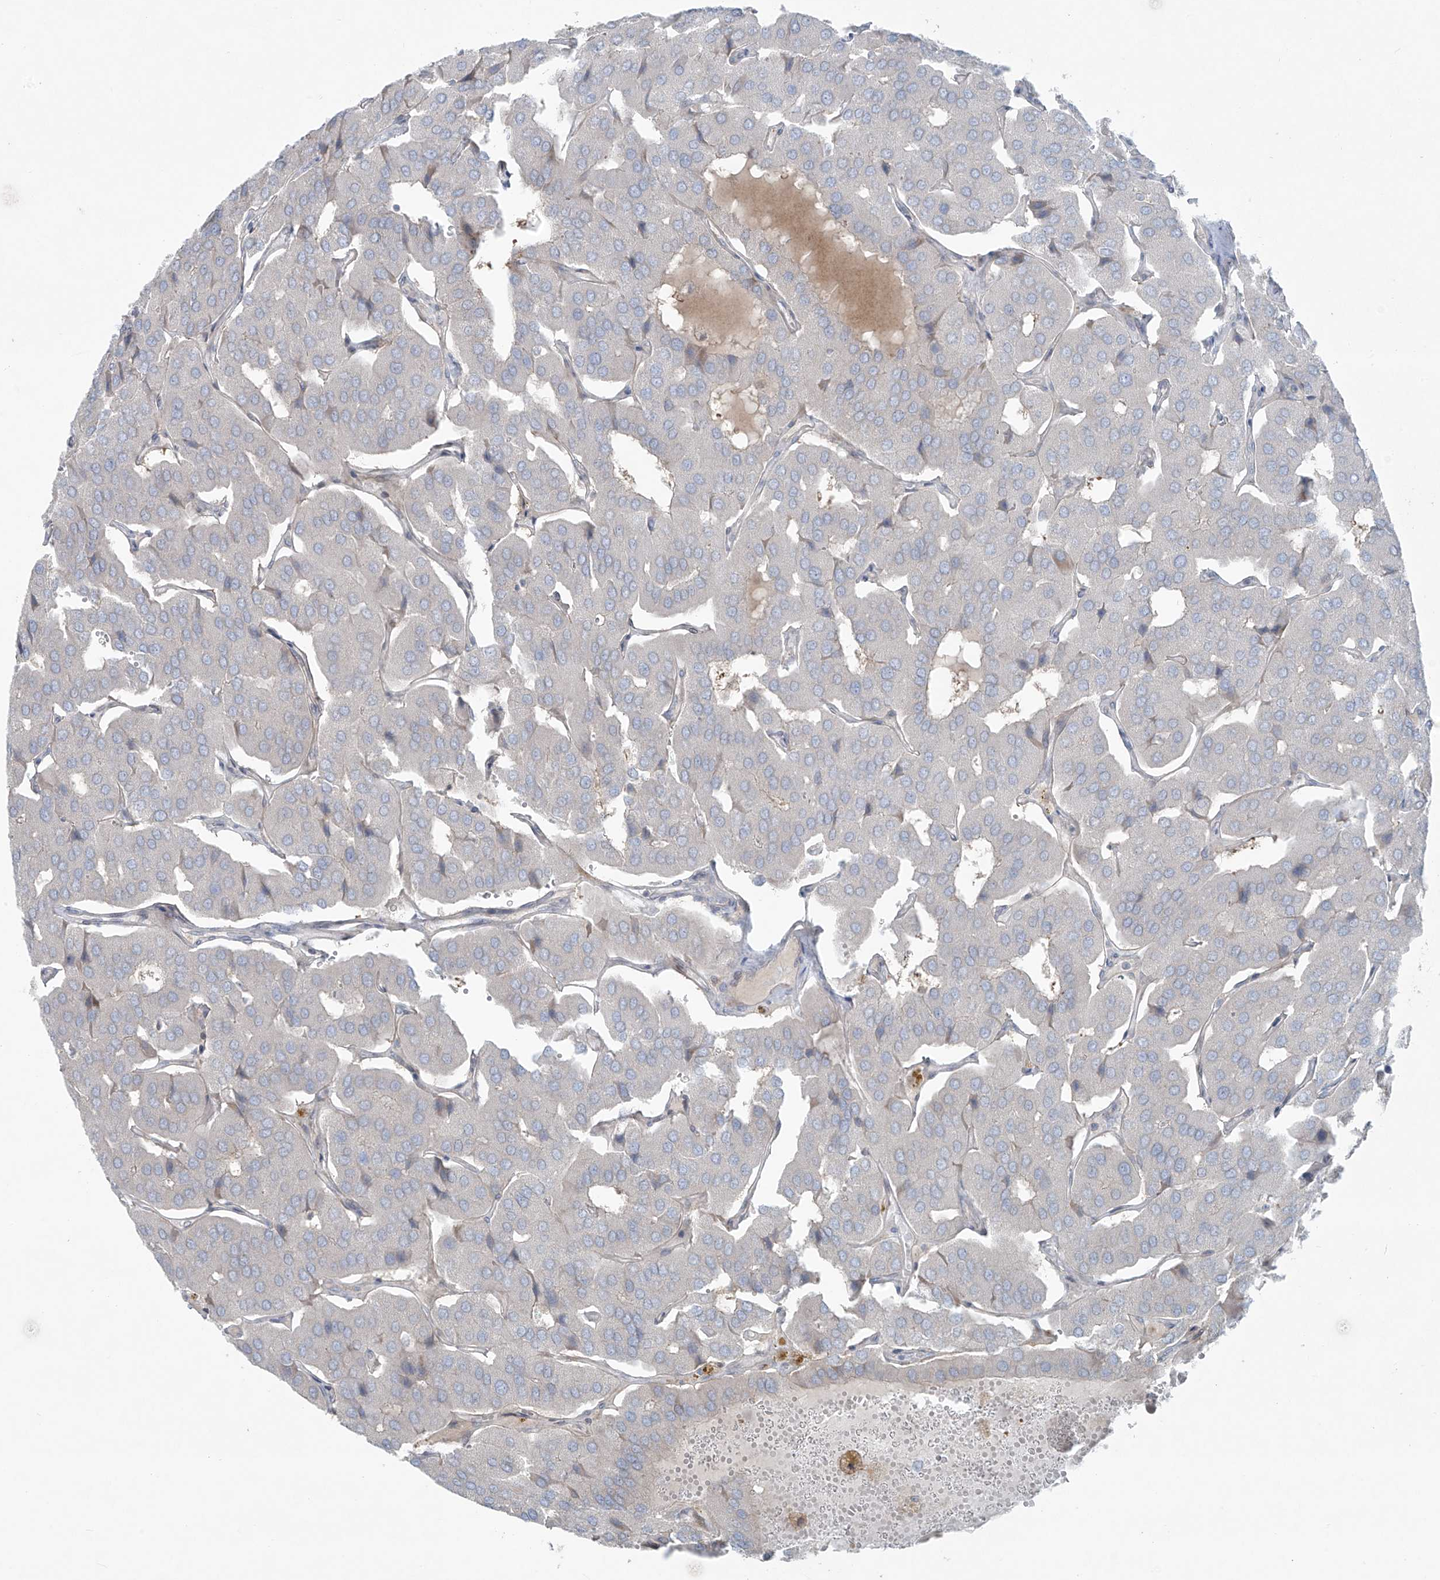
{"staining": {"intensity": "negative", "quantity": "none", "location": "none"}, "tissue": "parathyroid gland", "cell_type": "Glandular cells", "image_type": "normal", "snomed": [{"axis": "morphology", "description": "Normal tissue, NOS"}, {"axis": "morphology", "description": "Adenoma, NOS"}, {"axis": "topography", "description": "Parathyroid gland"}], "caption": "Glandular cells show no significant protein expression in unremarkable parathyroid gland.", "gene": "PPAT", "patient": {"sex": "female", "age": 86}}